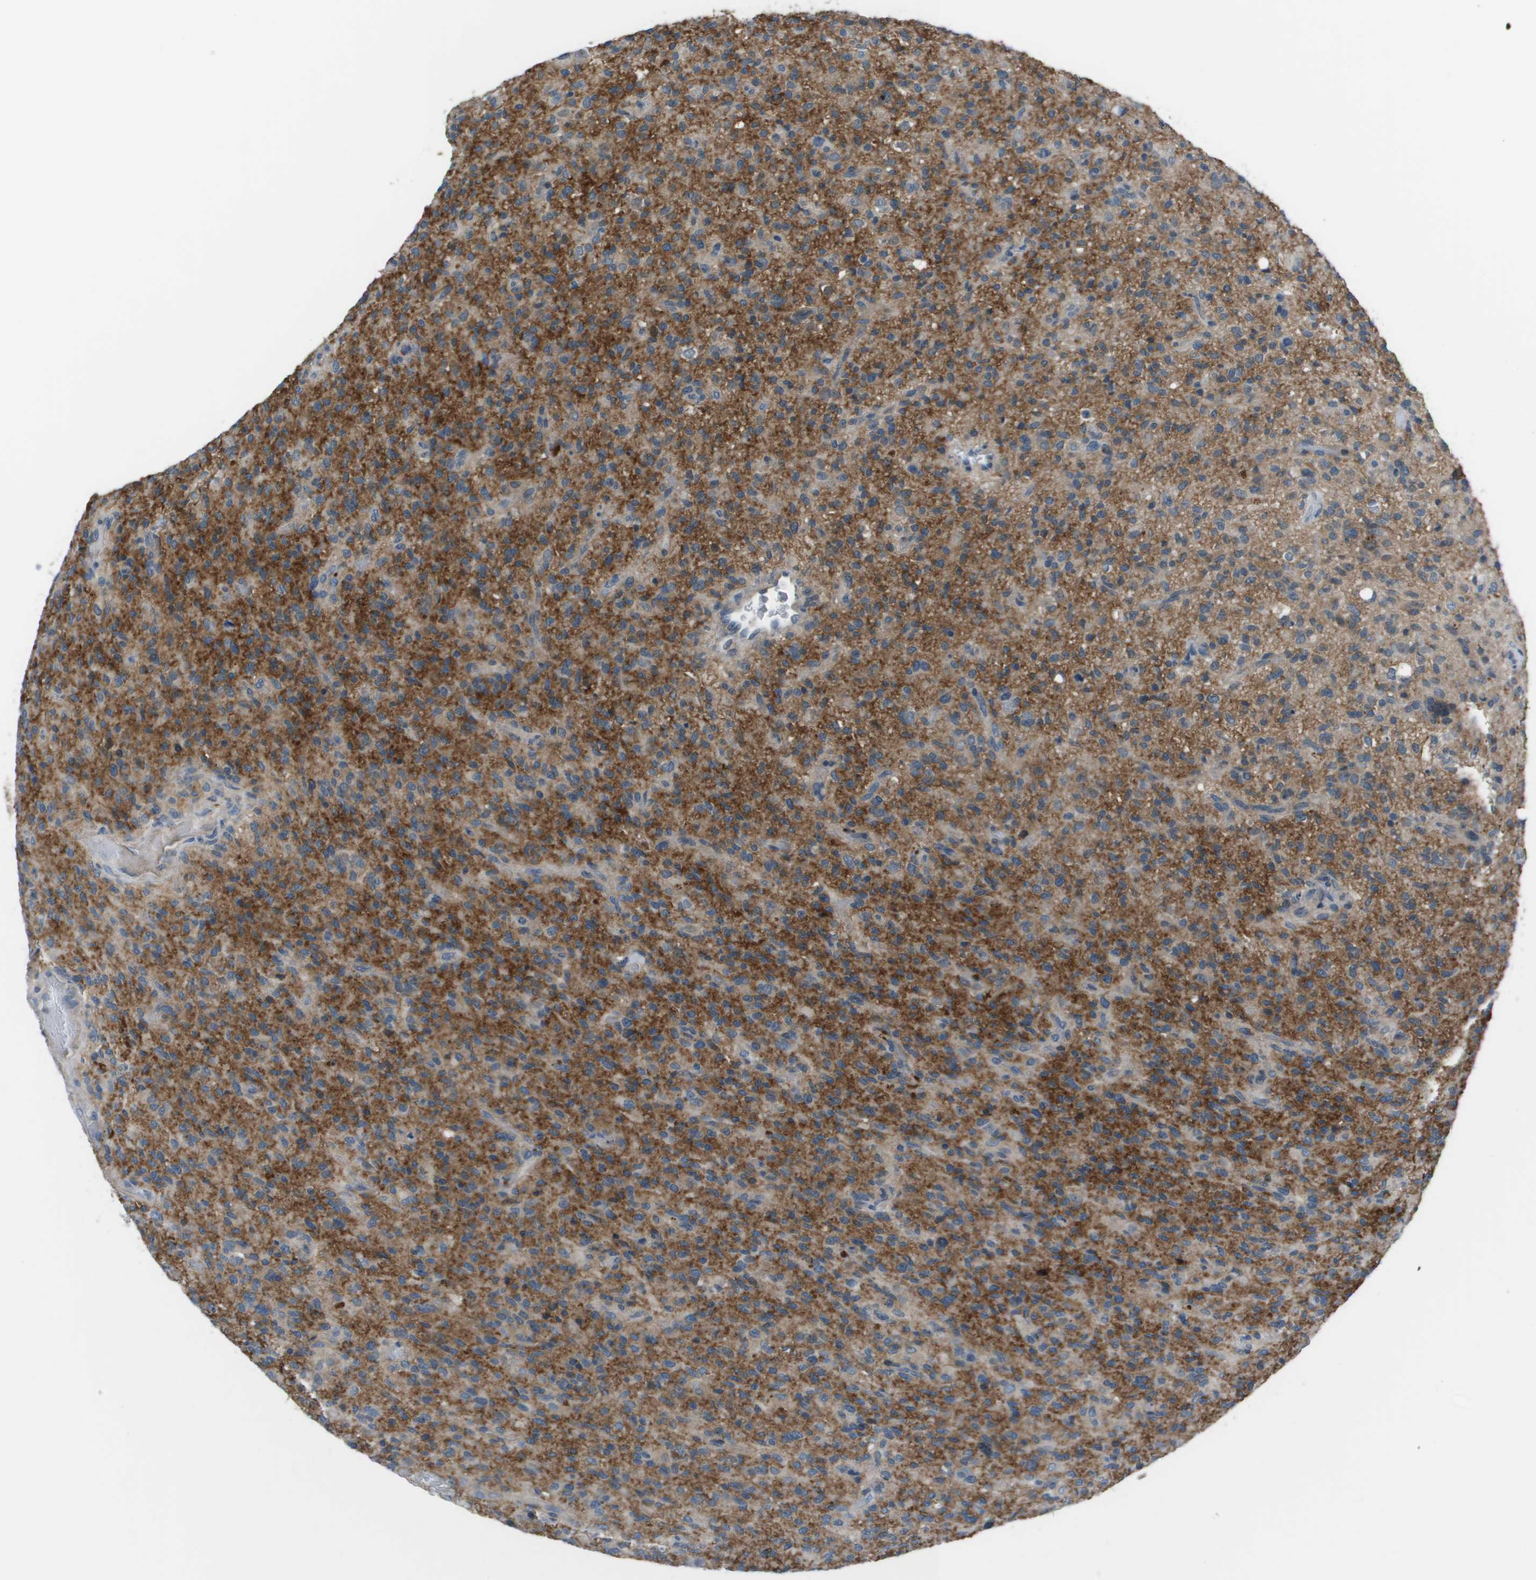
{"staining": {"intensity": "moderate", "quantity": "25%-75%", "location": "cytoplasmic/membranous"}, "tissue": "glioma", "cell_type": "Tumor cells", "image_type": "cancer", "snomed": [{"axis": "morphology", "description": "Glioma, malignant, High grade"}, {"axis": "topography", "description": "Brain"}], "caption": "Immunohistochemistry (DAB (3,3'-diaminobenzidine)) staining of human glioma displays moderate cytoplasmic/membranous protein positivity in approximately 25%-75% of tumor cells.", "gene": "PCOLCE", "patient": {"sex": "male", "age": 71}}